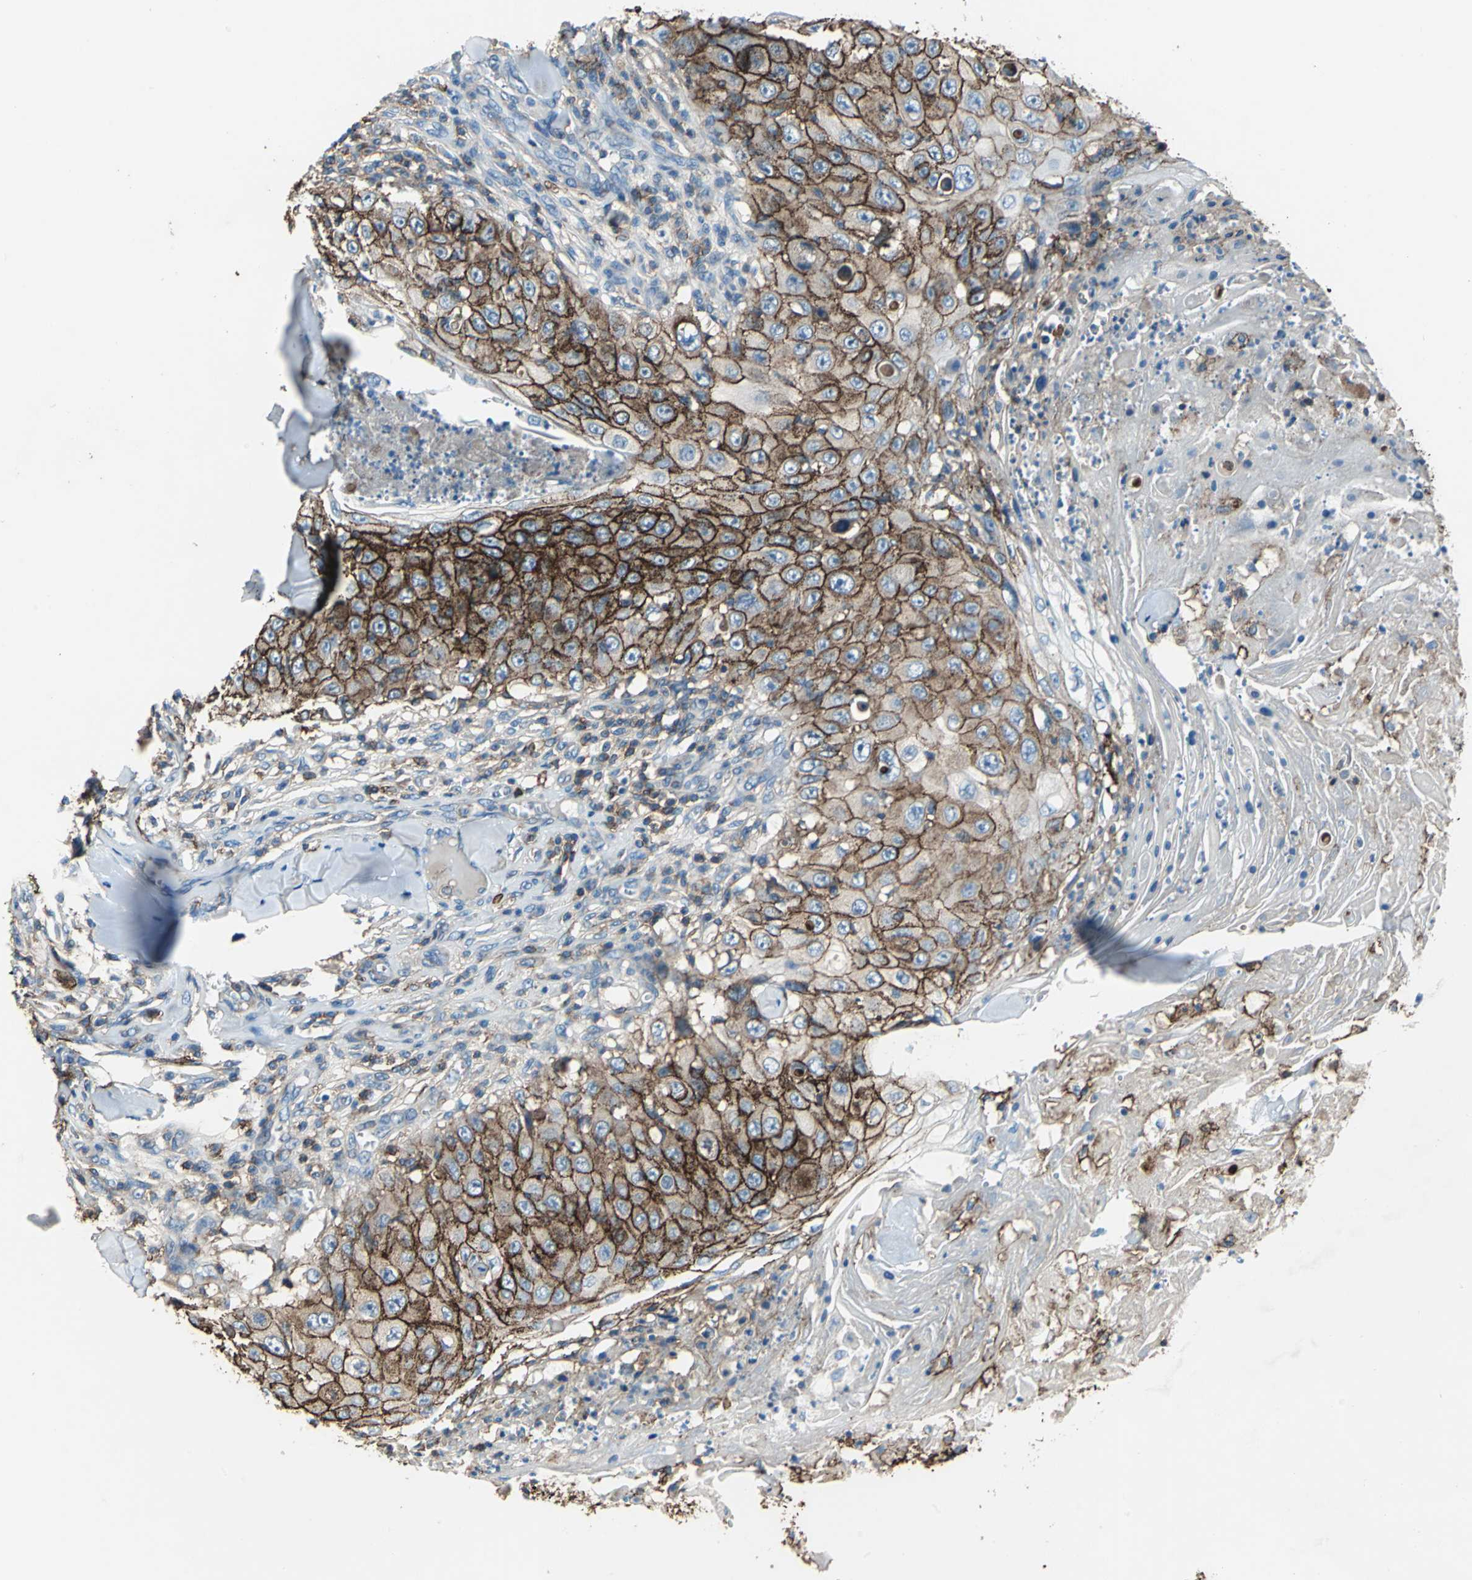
{"staining": {"intensity": "strong", "quantity": ">75%", "location": "cytoplasmic/membranous"}, "tissue": "skin cancer", "cell_type": "Tumor cells", "image_type": "cancer", "snomed": [{"axis": "morphology", "description": "Squamous cell carcinoma, NOS"}, {"axis": "topography", "description": "Skin"}], "caption": "This image shows immunohistochemistry (IHC) staining of human skin cancer, with high strong cytoplasmic/membranous positivity in approximately >75% of tumor cells.", "gene": "CD44", "patient": {"sex": "male", "age": 86}}